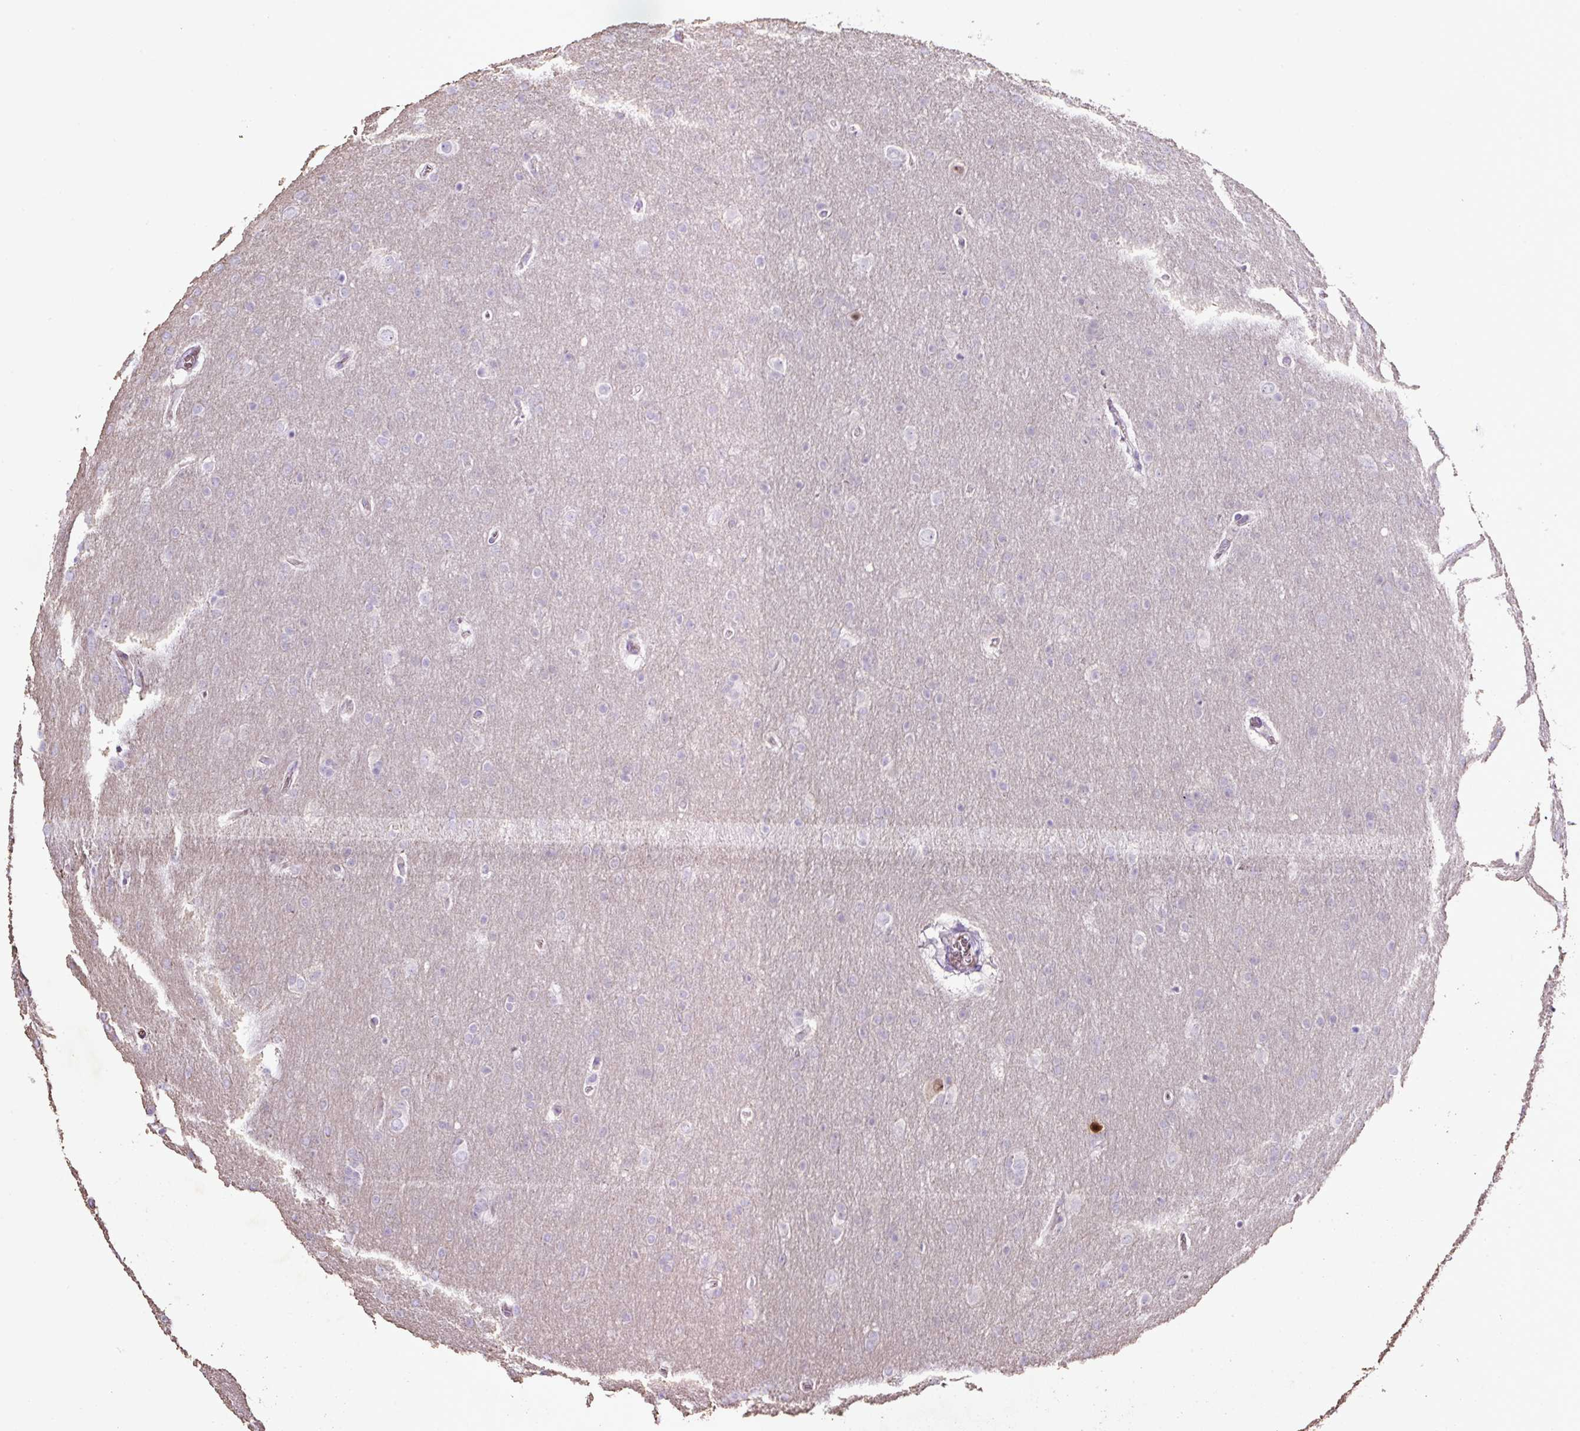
{"staining": {"intensity": "negative", "quantity": "none", "location": "none"}, "tissue": "glioma", "cell_type": "Tumor cells", "image_type": "cancer", "snomed": [{"axis": "morphology", "description": "Glioma, malignant, Low grade"}, {"axis": "topography", "description": "Brain"}], "caption": "An immunohistochemistry (IHC) micrograph of glioma is shown. There is no staining in tumor cells of glioma.", "gene": "SP8", "patient": {"sex": "female", "age": 32}}